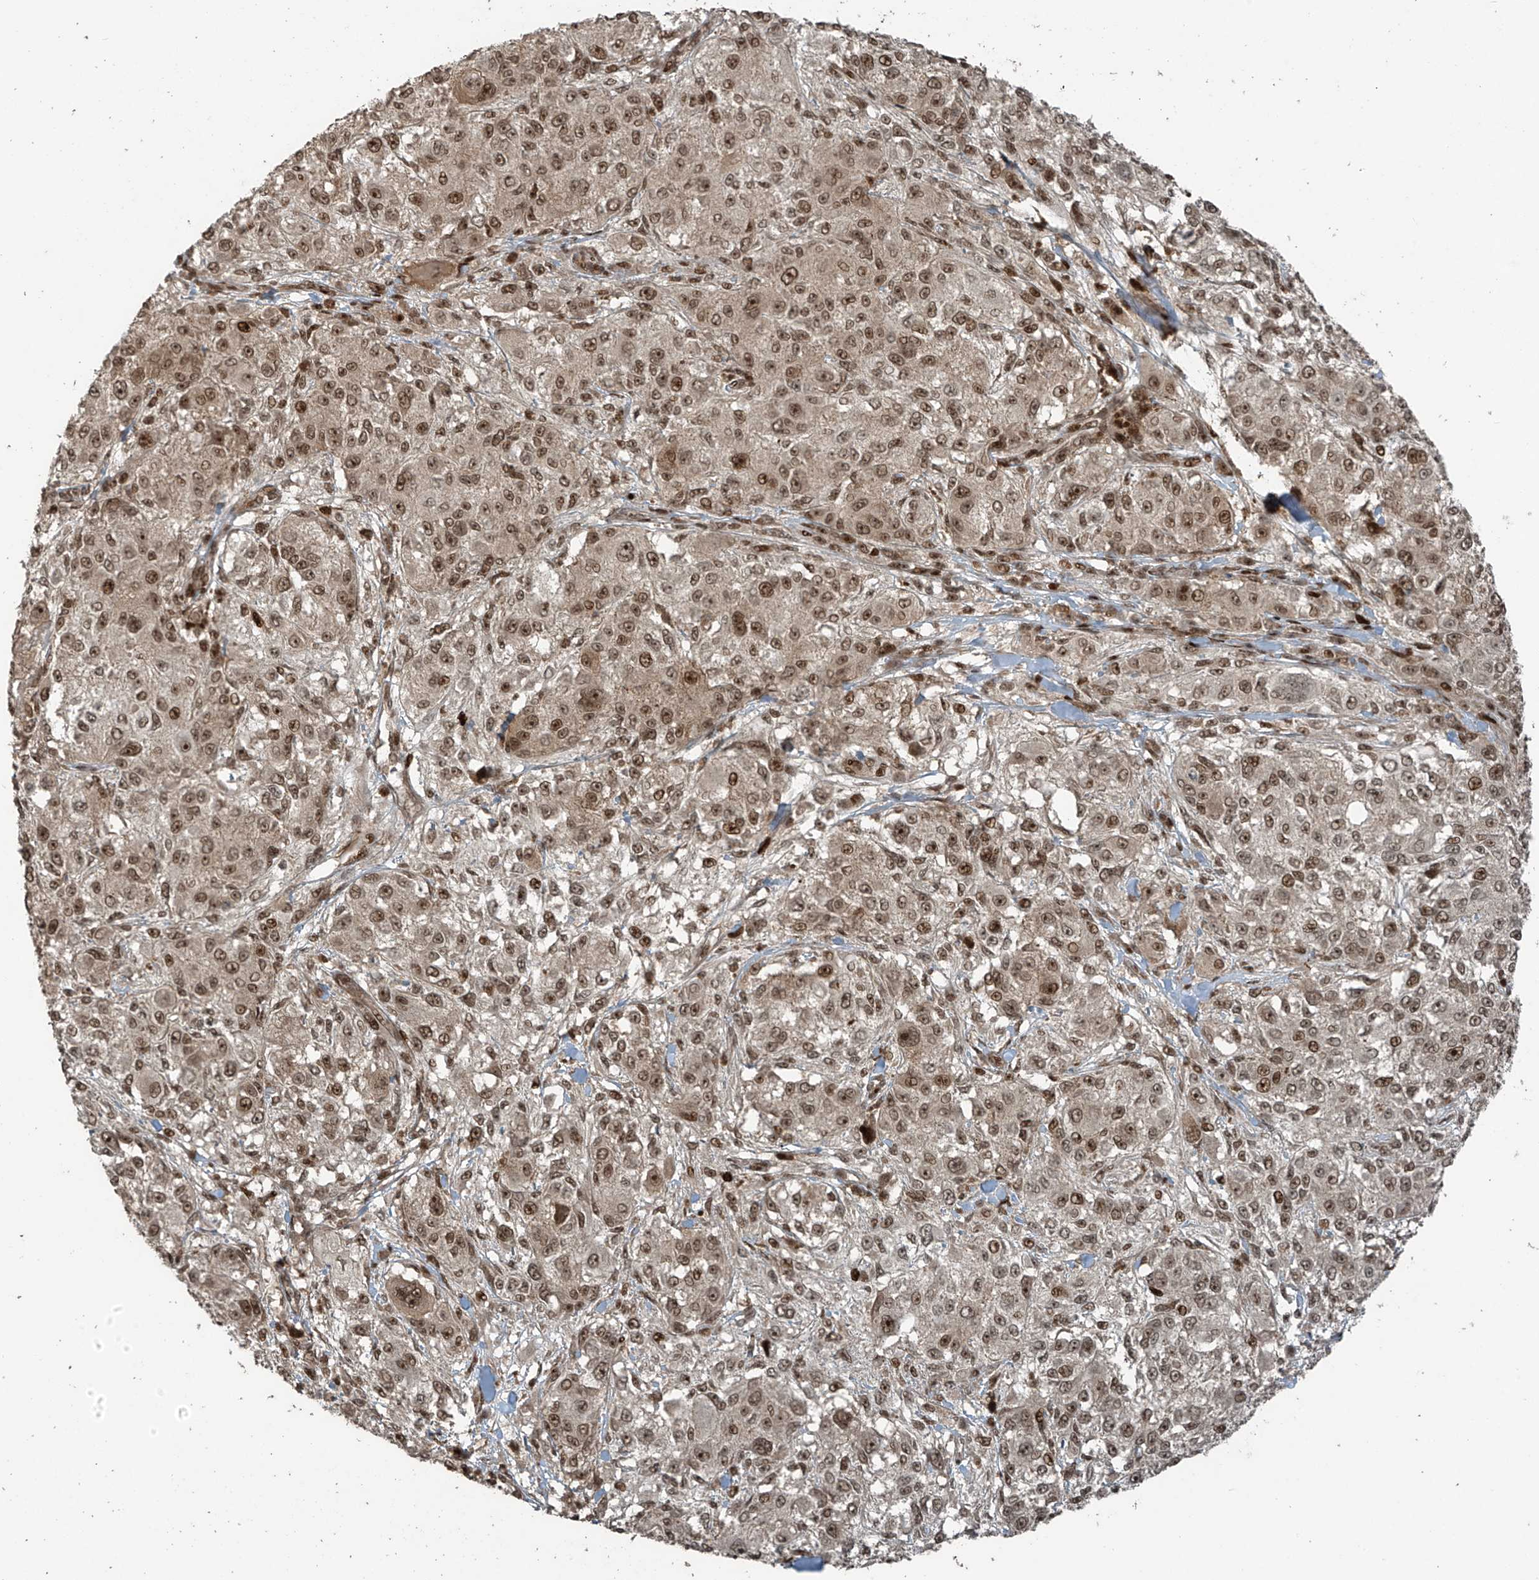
{"staining": {"intensity": "moderate", "quantity": ">75%", "location": "nuclear"}, "tissue": "melanoma", "cell_type": "Tumor cells", "image_type": "cancer", "snomed": [{"axis": "morphology", "description": "Necrosis, NOS"}, {"axis": "morphology", "description": "Malignant melanoma, NOS"}, {"axis": "topography", "description": "Skin"}], "caption": "Malignant melanoma stained with a protein marker displays moderate staining in tumor cells.", "gene": "PCNP", "patient": {"sex": "female", "age": 87}}